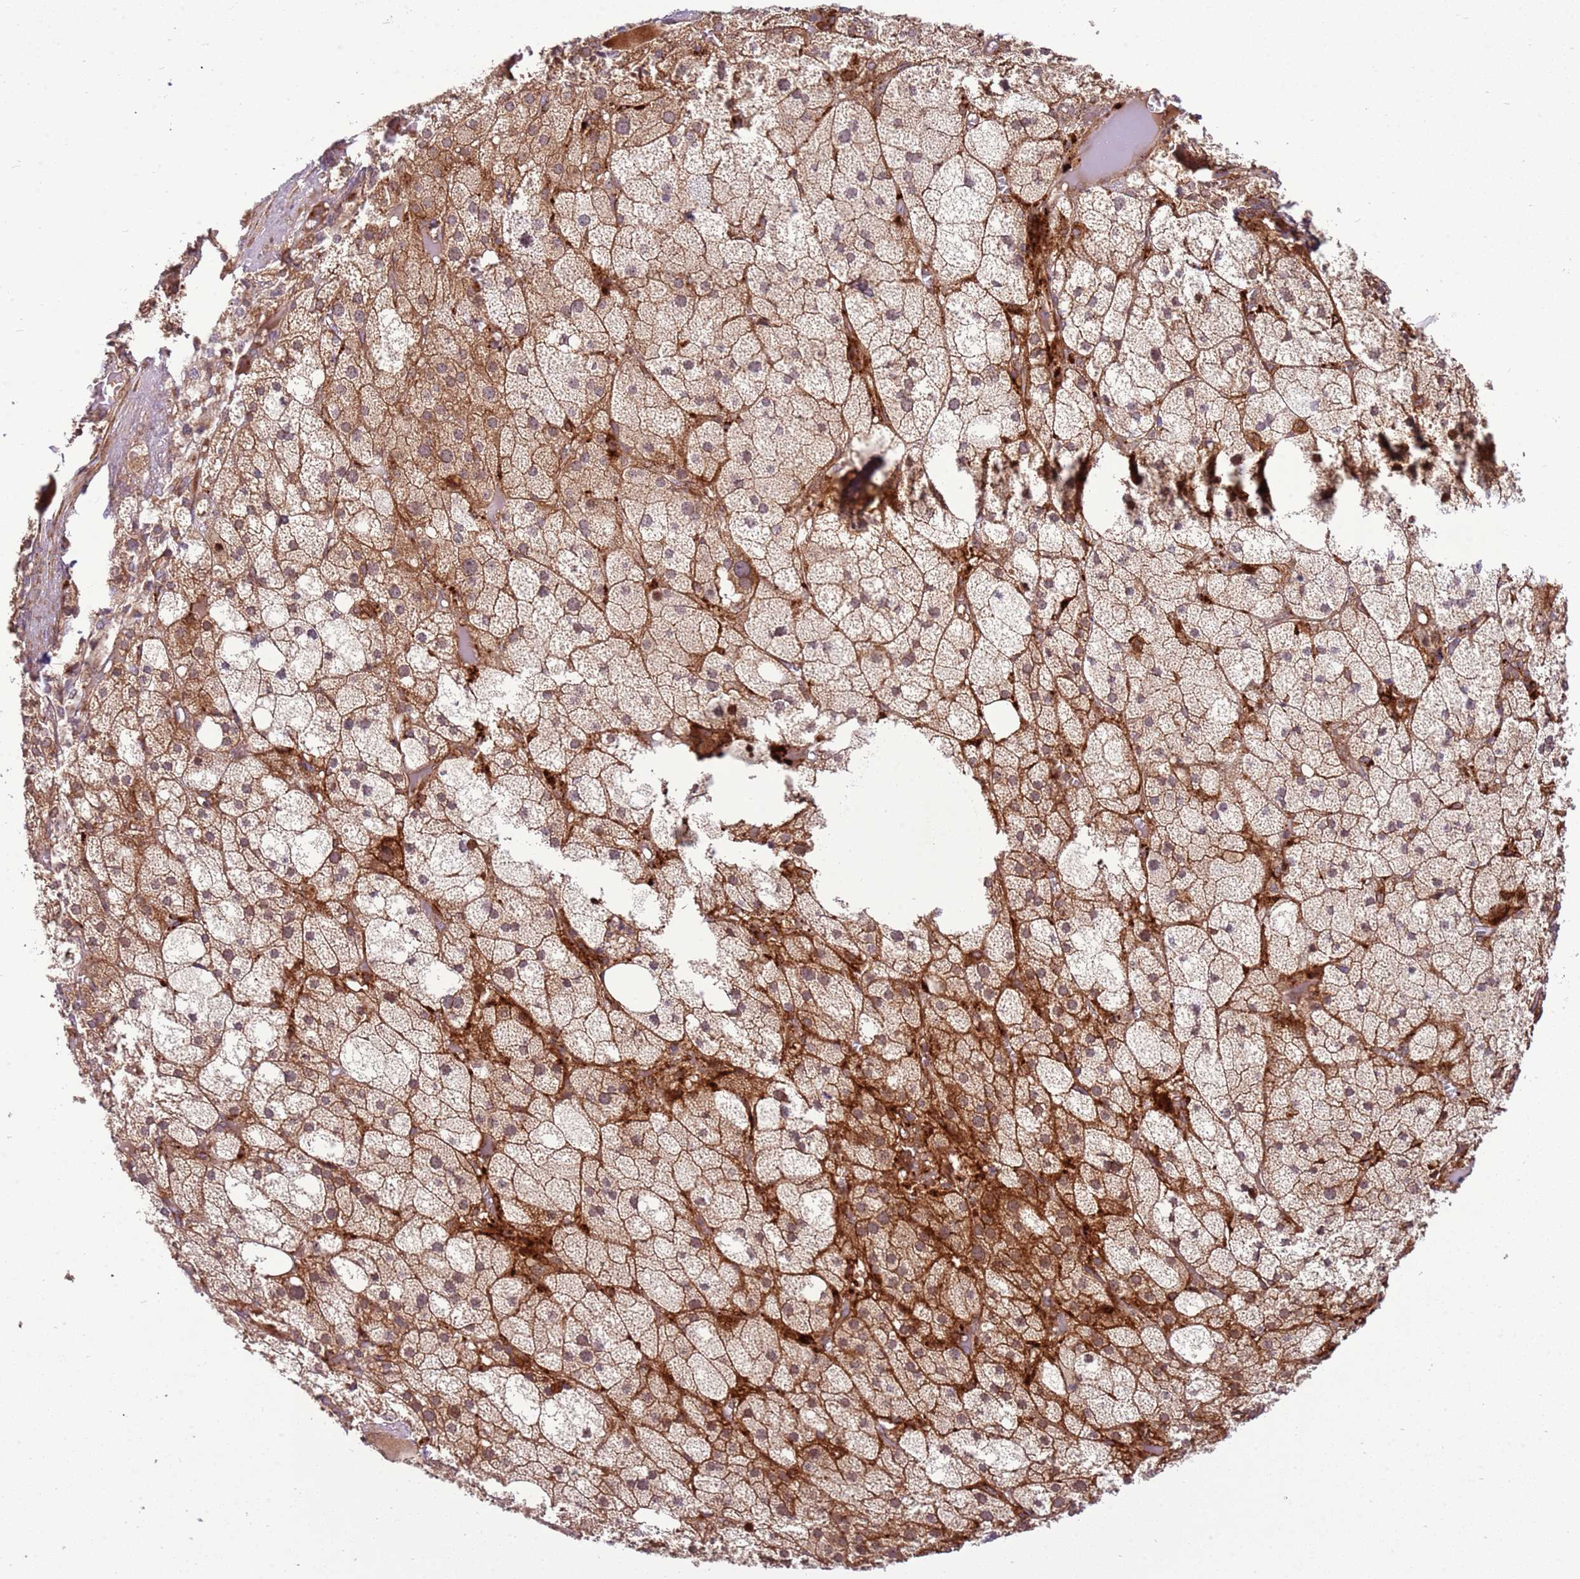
{"staining": {"intensity": "moderate", "quantity": ">75%", "location": "cytoplasmic/membranous,nuclear"}, "tissue": "adrenal gland", "cell_type": "Glandular cells", "image_type": "normal", "snomed": [{"axis": "morphology", "description": "Normal tissue, NOS"}, {"axis": "topography", "description": "Adrenal gland"}], "caption": "This histopathology image exhibits unremarkable adrenal gland stained with IHC to label a protein in brown. The cytoplasmic/membranous,nuclear of glandular cells show moderate positivity for the protein. Nuclei are counter-stained blue.", "gene": "ZNF624", "patient": {"sex": "female", "age": 61}}